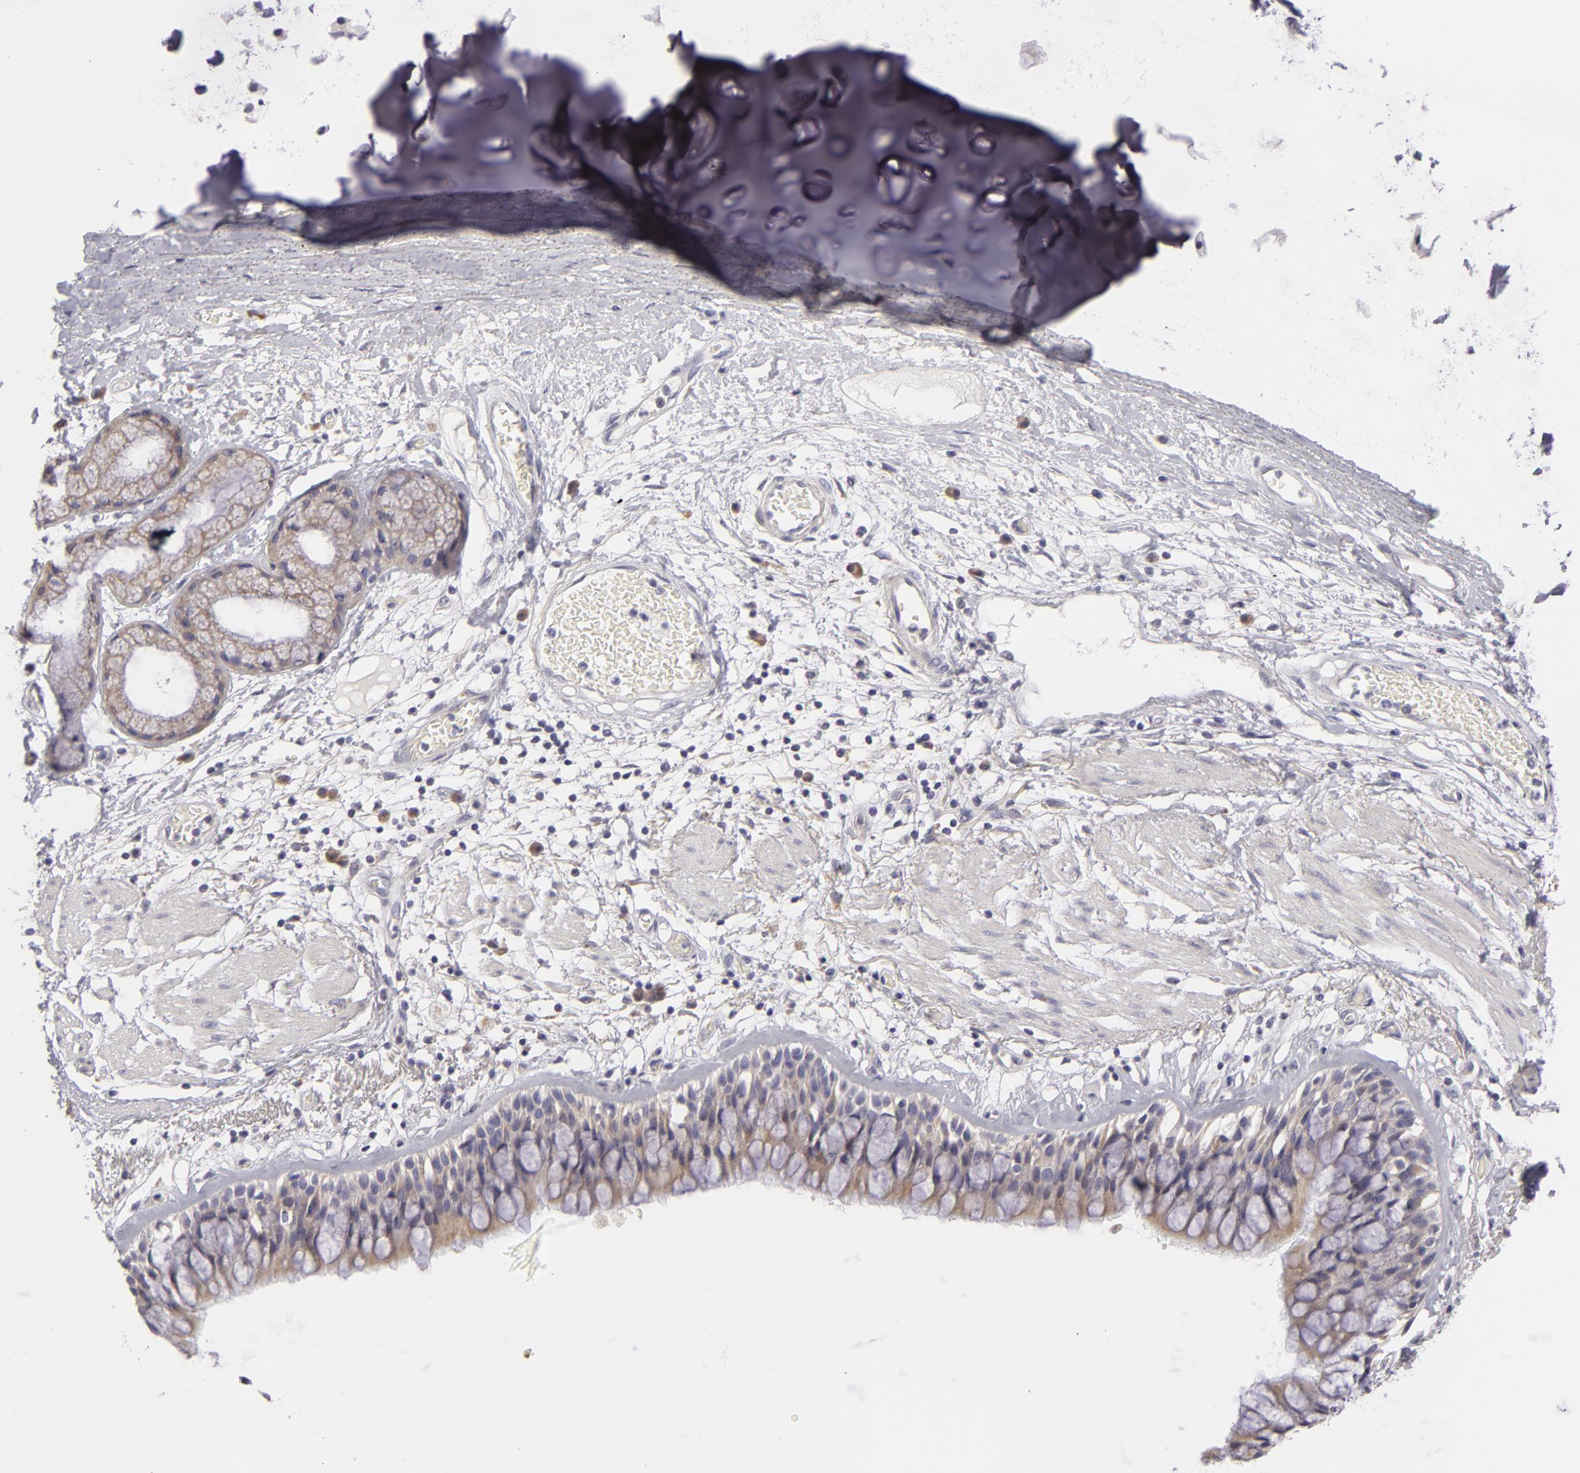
{"staining": {"intensity": "weak", "quantity": "<25%", "location": "cytoplasmic/membranous"}, "tissue": "bronchus", "cell_type": "Respiratory epithelial cells", "image_type": "normal", "snomed": [{"axis": "morphology", "description": "Normal tissue, NOS"}, {"axis": "topography", "description": "Bronchus"}, {"axis": "topography", "description": "Lung"}], "caption": "IHC of normal human bronchus displays no expression in respiratory epithelial cells.", "gene": "ATP2B3", "patient": {"sex": "female", "age": 57}}